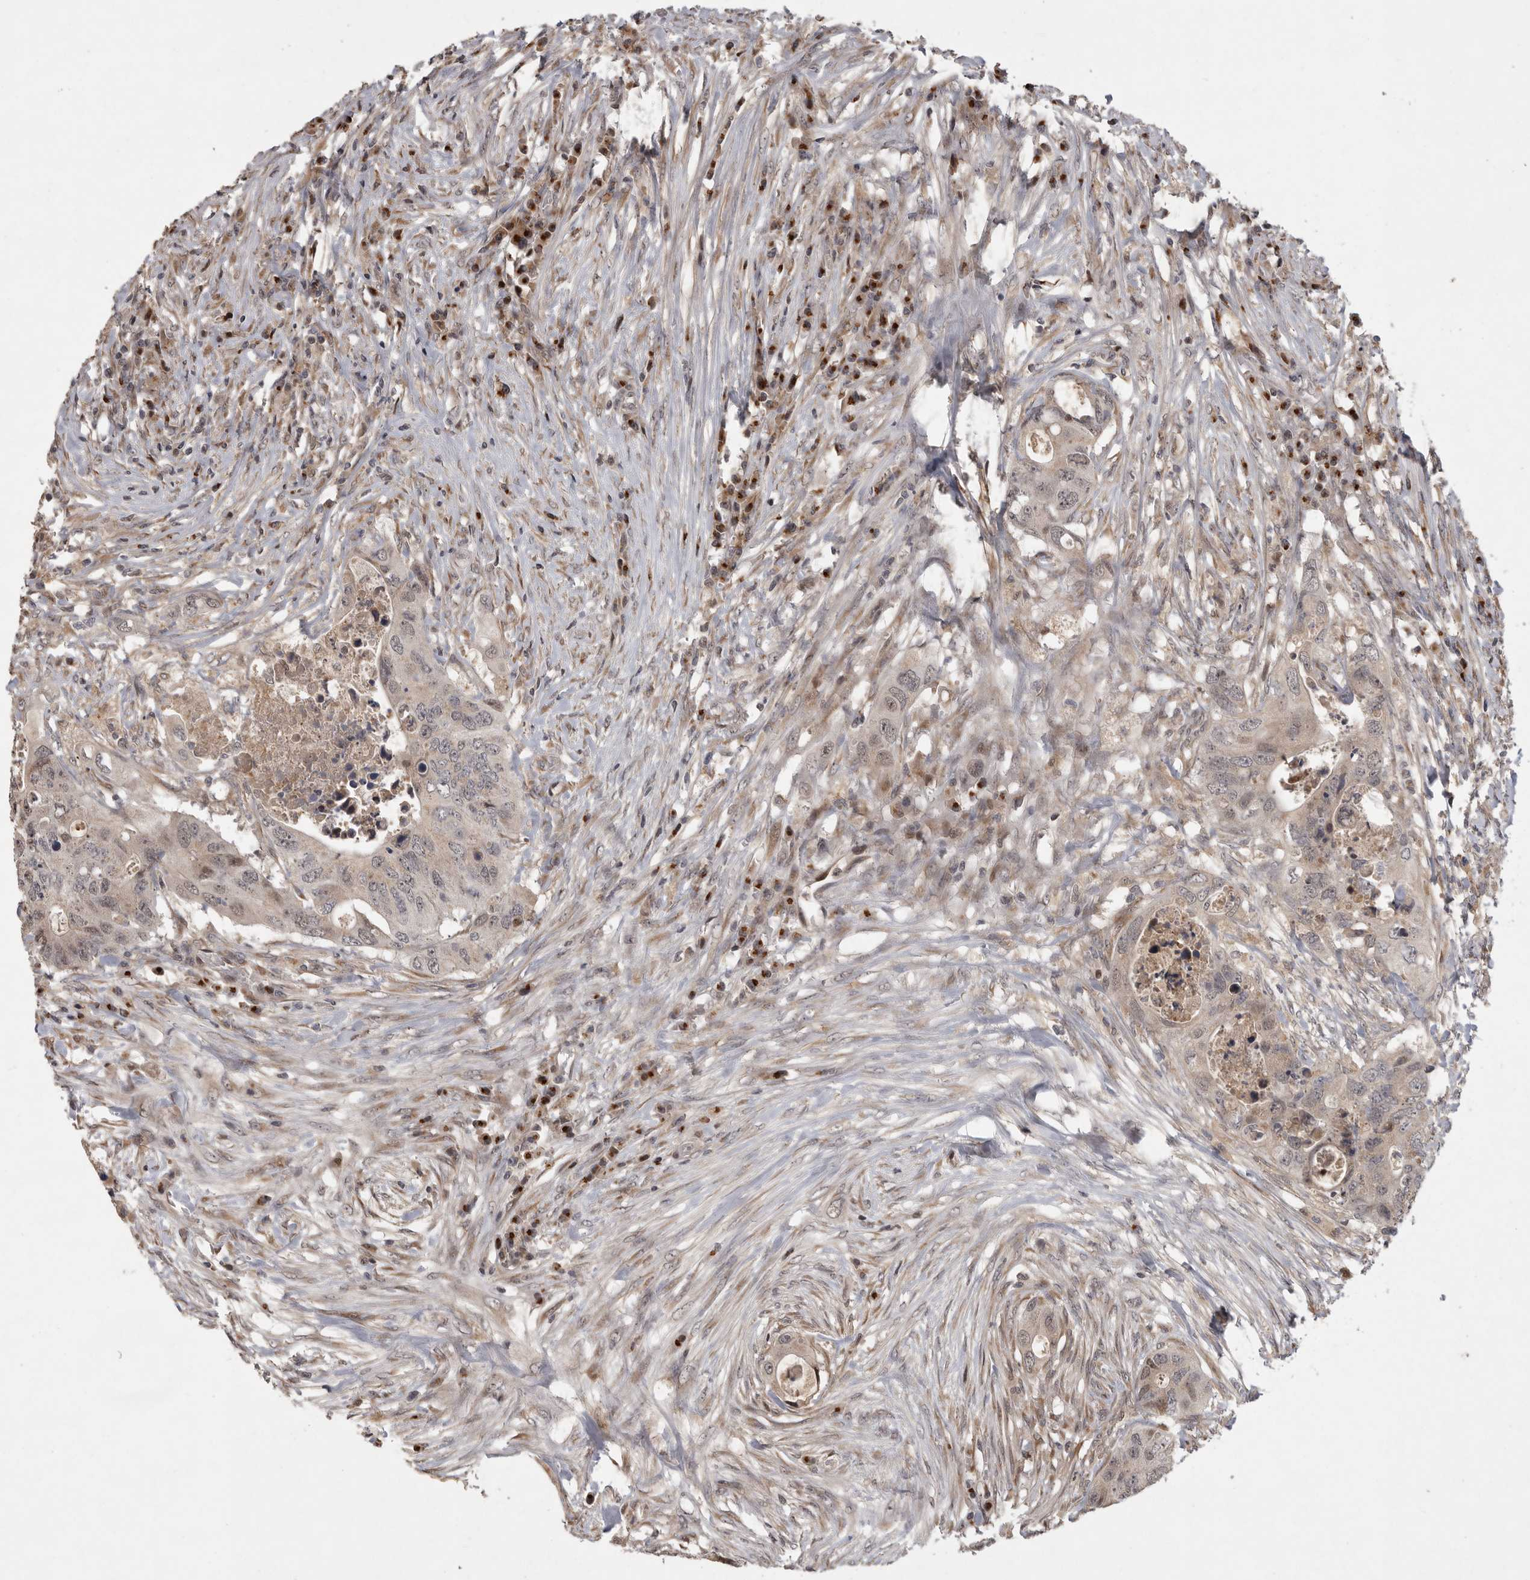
{"staining": {"intensity": "weak", "quantity": "<25%", "location": "nuclear"}, "tissue": "colorectal cancer", "cell_type": "Tumor cells", "image_type": "cancer", "snomed": [{"axis": "morphology", "description": "Adenocarcinoma, NOS"}, {"axis": "topography", "description": "Colon"}], "caption": "Immunohistochemistry histopathology image of neoplastic tissue: colorectal adenocarcinoma stained with DAB (3,3'-diaminobenzidine) demonstrates no significant protein positivity in tumor cells.", "gene": "MAN2A1", "patient": {"sex": "male", "age": 71}}